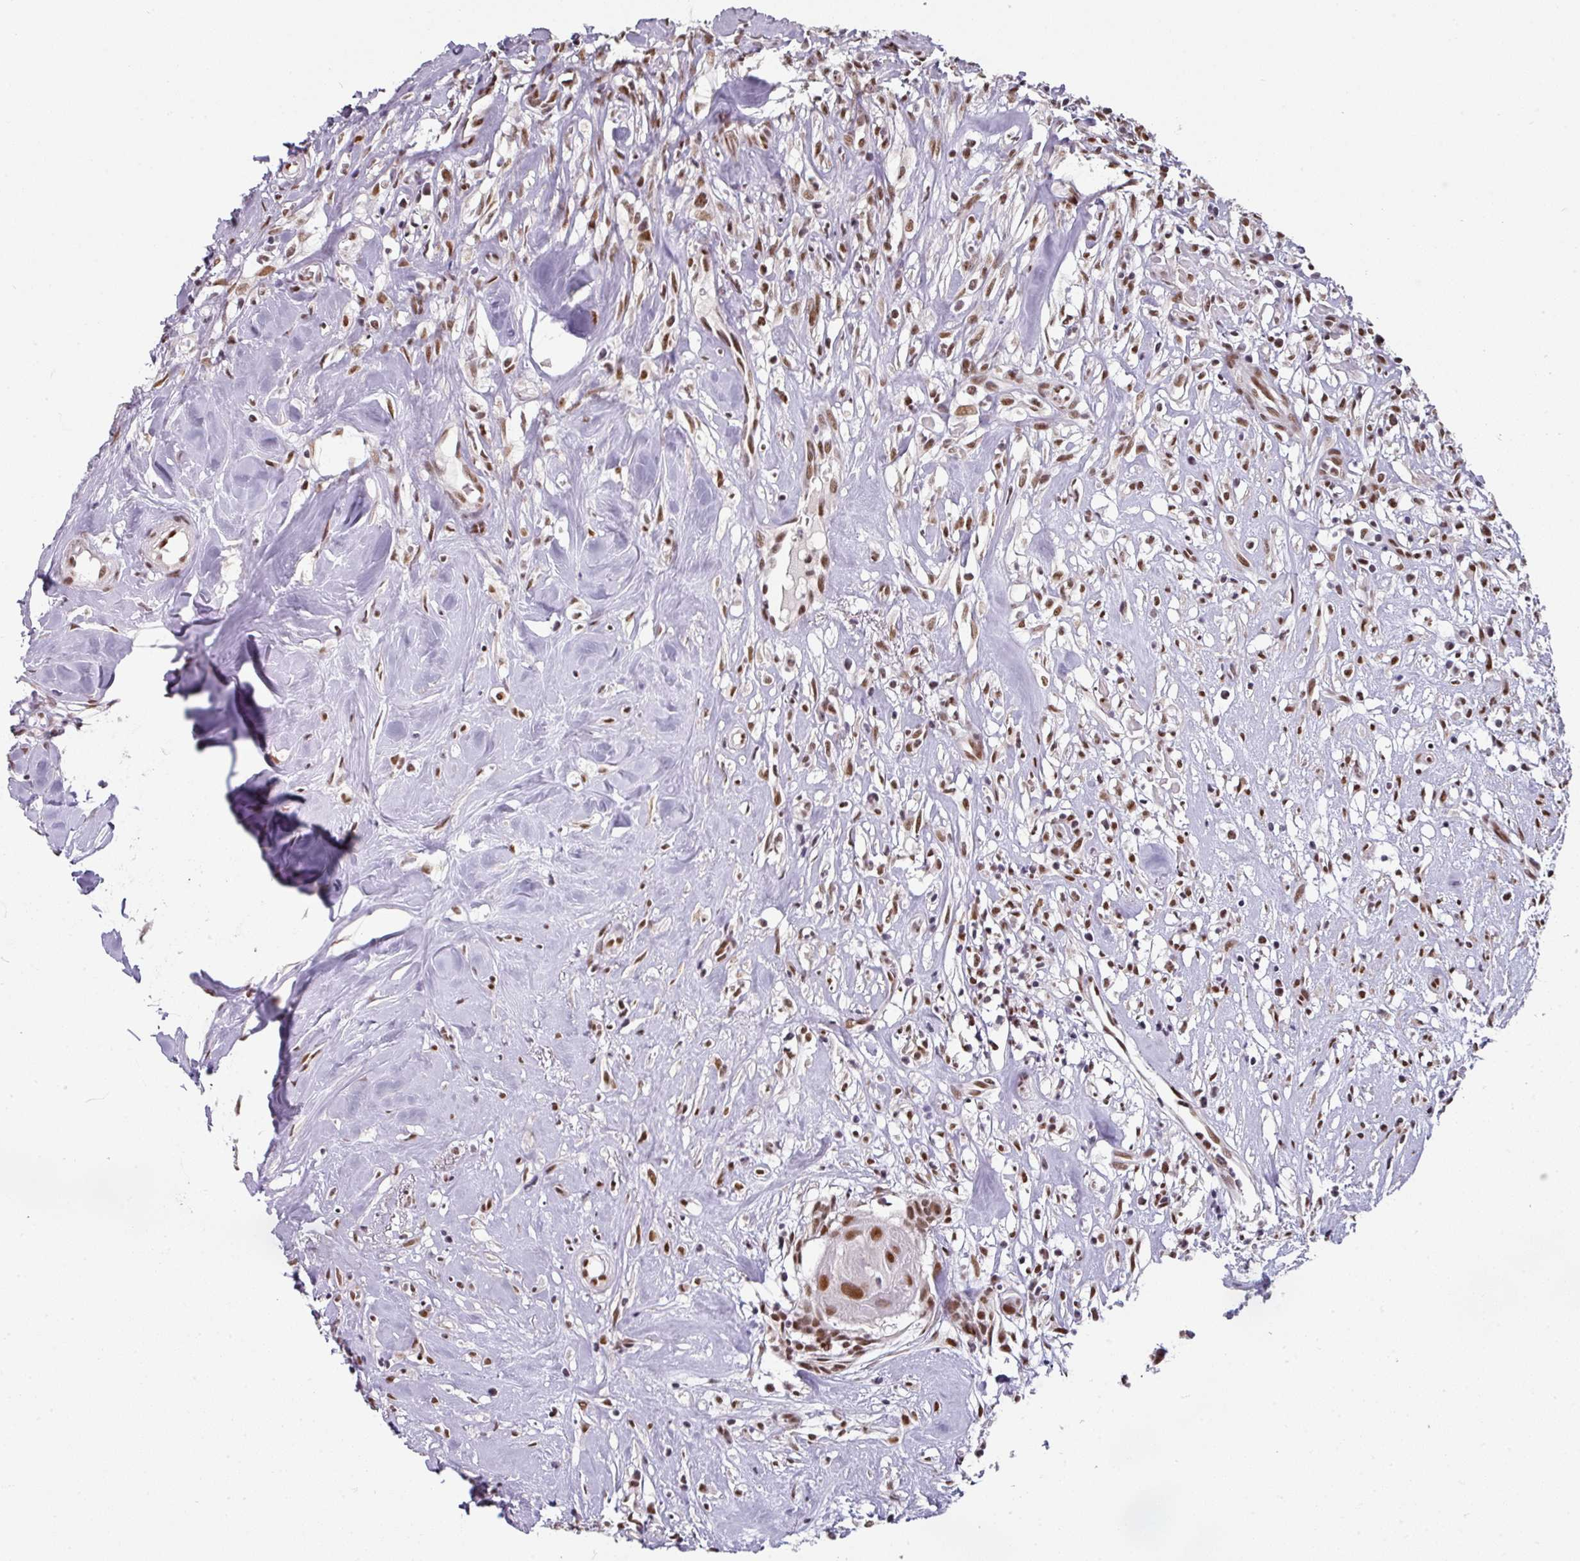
{"staining": {"intensity": "moderate", "quantity": ">75%", "location": "nuclear"}, "tissue": "head and neck cancer", "cell_type": "Tumor cells", "image_type": "cancer", "snomed": [{"axis": "morphology", "description": "Adenocarcinoma, NOS"}, {"axis": "topography", "description": "Subcutis"}, {"axis": "topography", "description": "Head-Neck"}], "caption": "This image shows immunohistochemistry (IHC) staining of adenocarcinoma (head and neck), with medium moderate nuclear expression in about >75% of tumor cells.", "gene": "RAD50", "patient": {"sex": "female", "age": 73}}